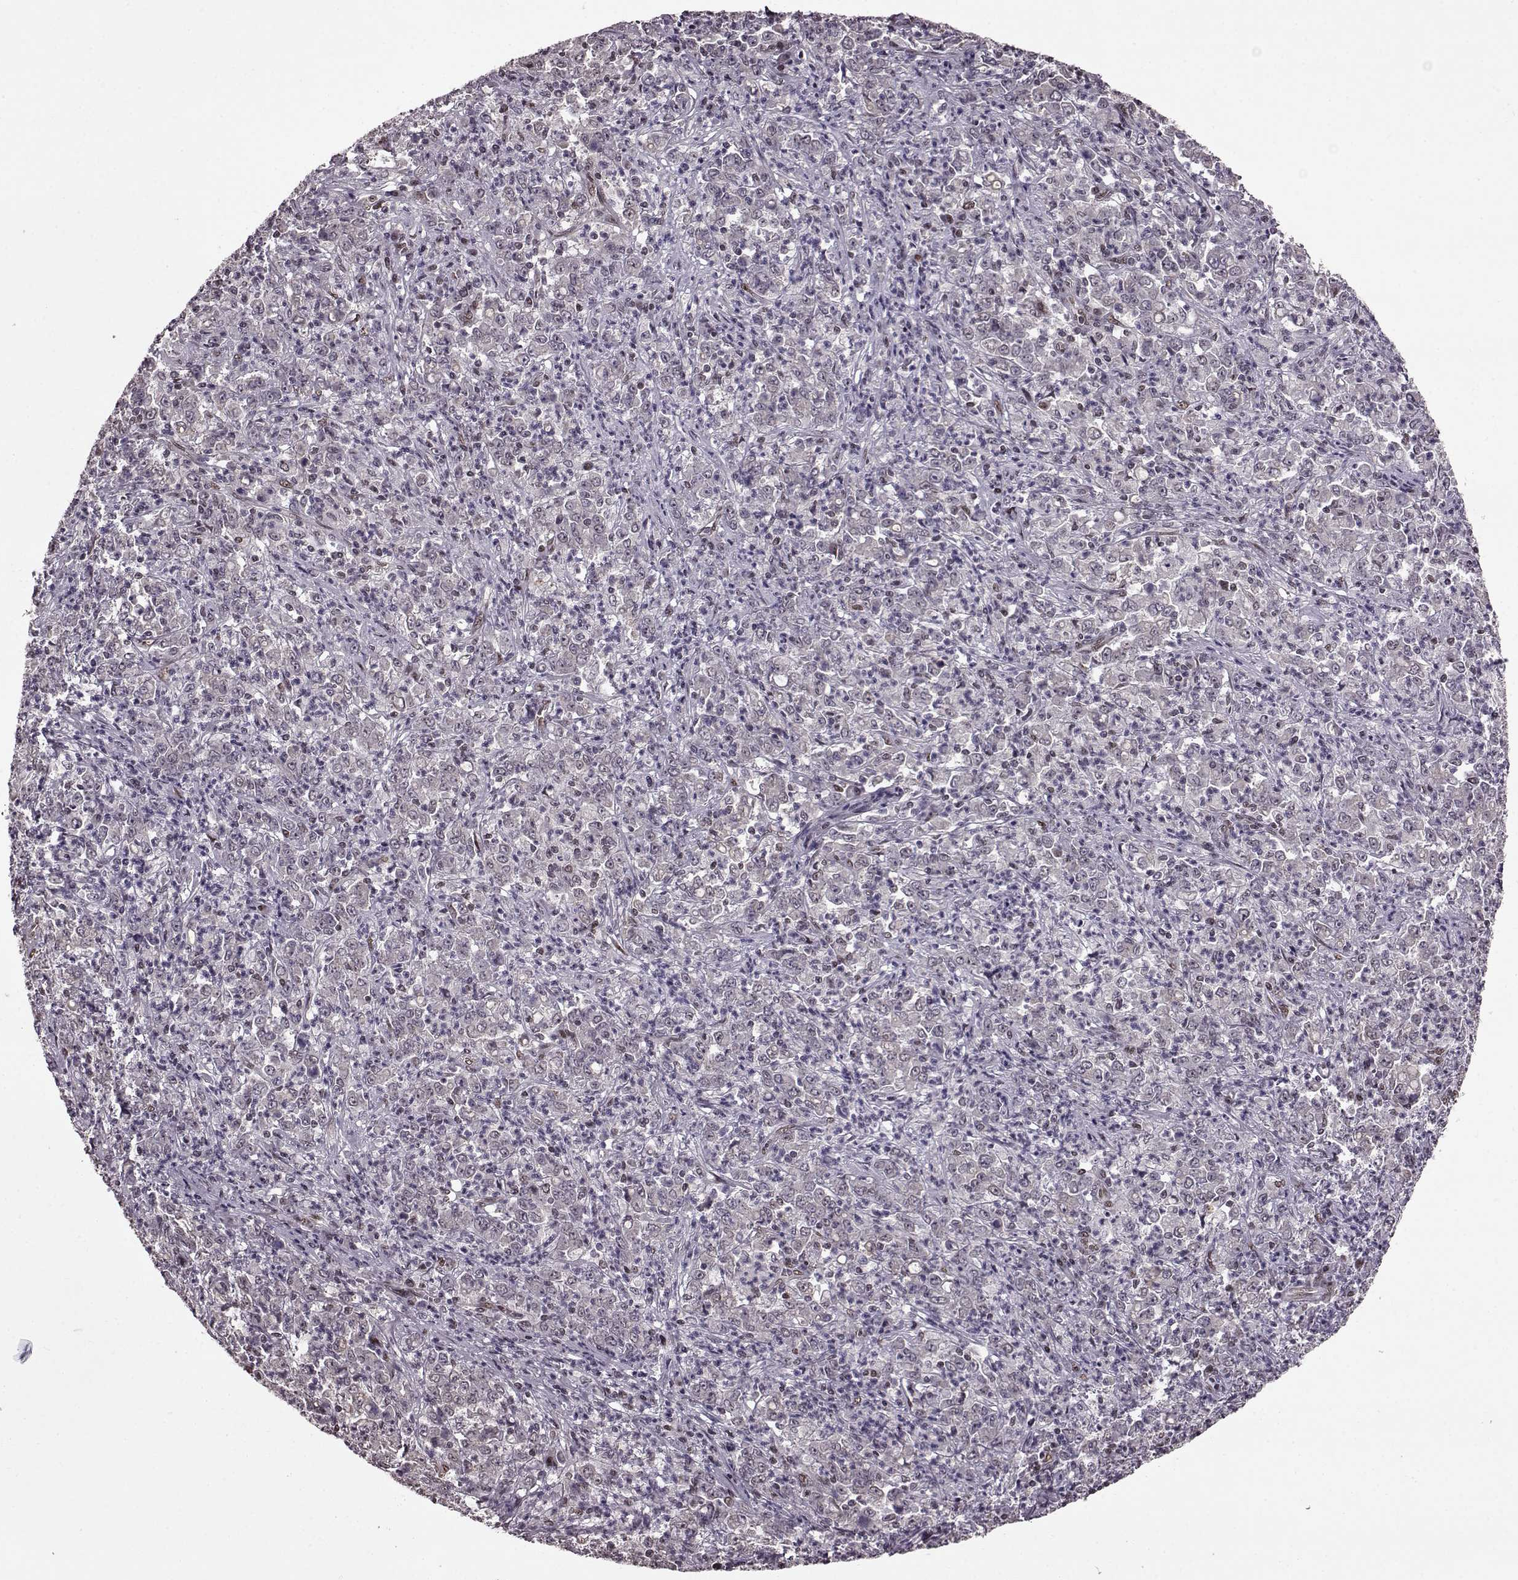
{"staining": {"intensity": "negative", "quantity": "none", "location": "none"}, "tissue": "stomach cancer", "cell_type": "Tumor cells", "image_type": "cancer", "snomed": [{"axis": "morphology", "description": "Adenocarcinoma, NOS"}, {"axis": "topography", "description": "Stomach, lower"}], "caption": "Histopathology image shows no significant protein staining in tumor cells of stomach cancer (adenocarcinoma).", "gene": "FTO", "patient": {"sex": "female", "age": 71}}